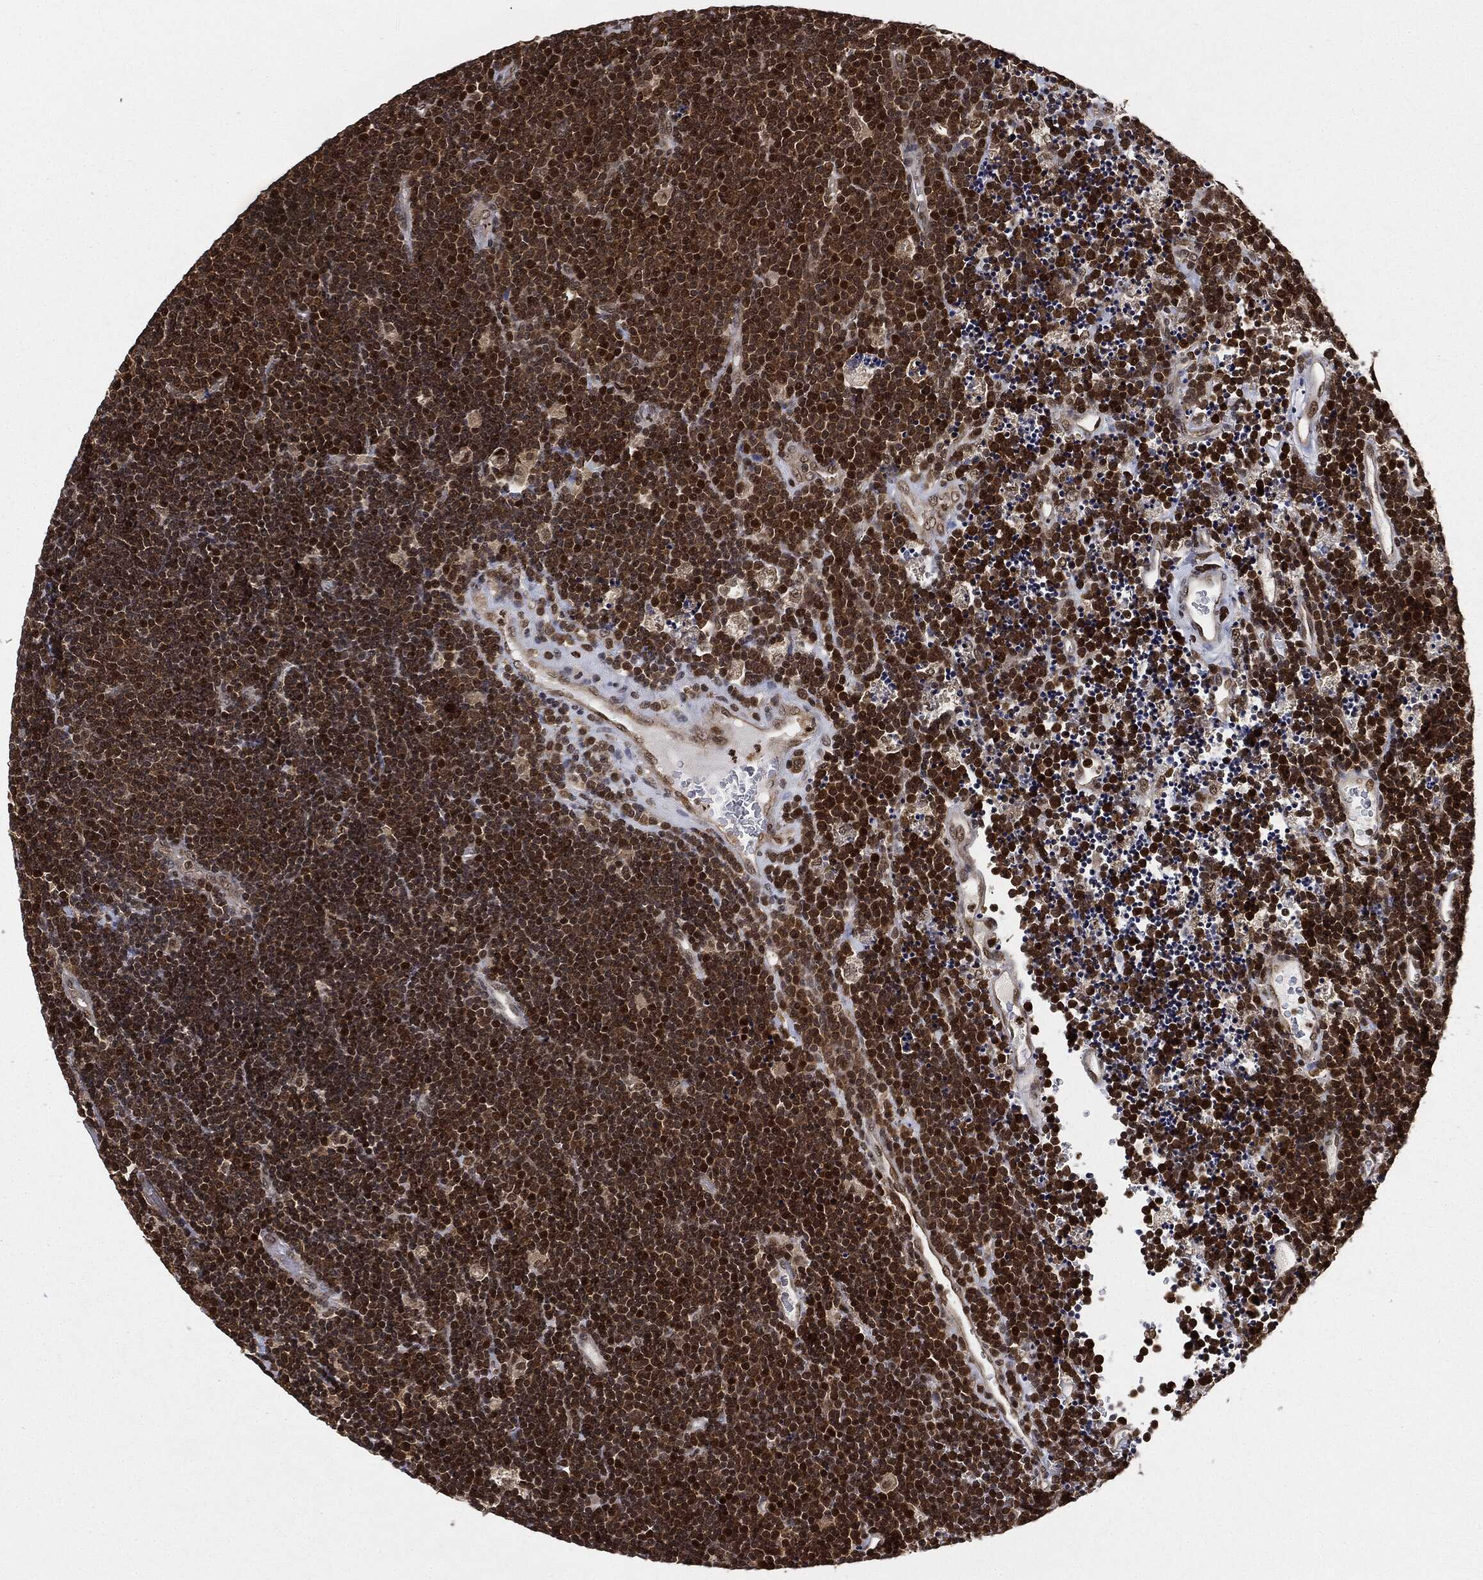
{"staining": {"intensity": "moderate", "quantity": ">75%", "location": "cytoplasmic/membranous,nuclear"}, "tissue": "lymphoma", "cell_type": "Tumor cells", "image_type": "cancer", "snomed": [{"axis": "morphology", "description": "Malignant lymphoma, non-Hodgkin's type, Low grade"}, {"axis": "topography", "description": "Brain"}], "caption": "A photomicrograph showing moderate cytoplasmic/membranous and nuclear positivity in about >75% of tumor cells in malignant lymphoma, non-Hodgkin's type (low-grade), as visualized by brown immunohistochemical staining.", "gene": "TBC1D22A", "patient": {"sex": "female", "age": 66}}